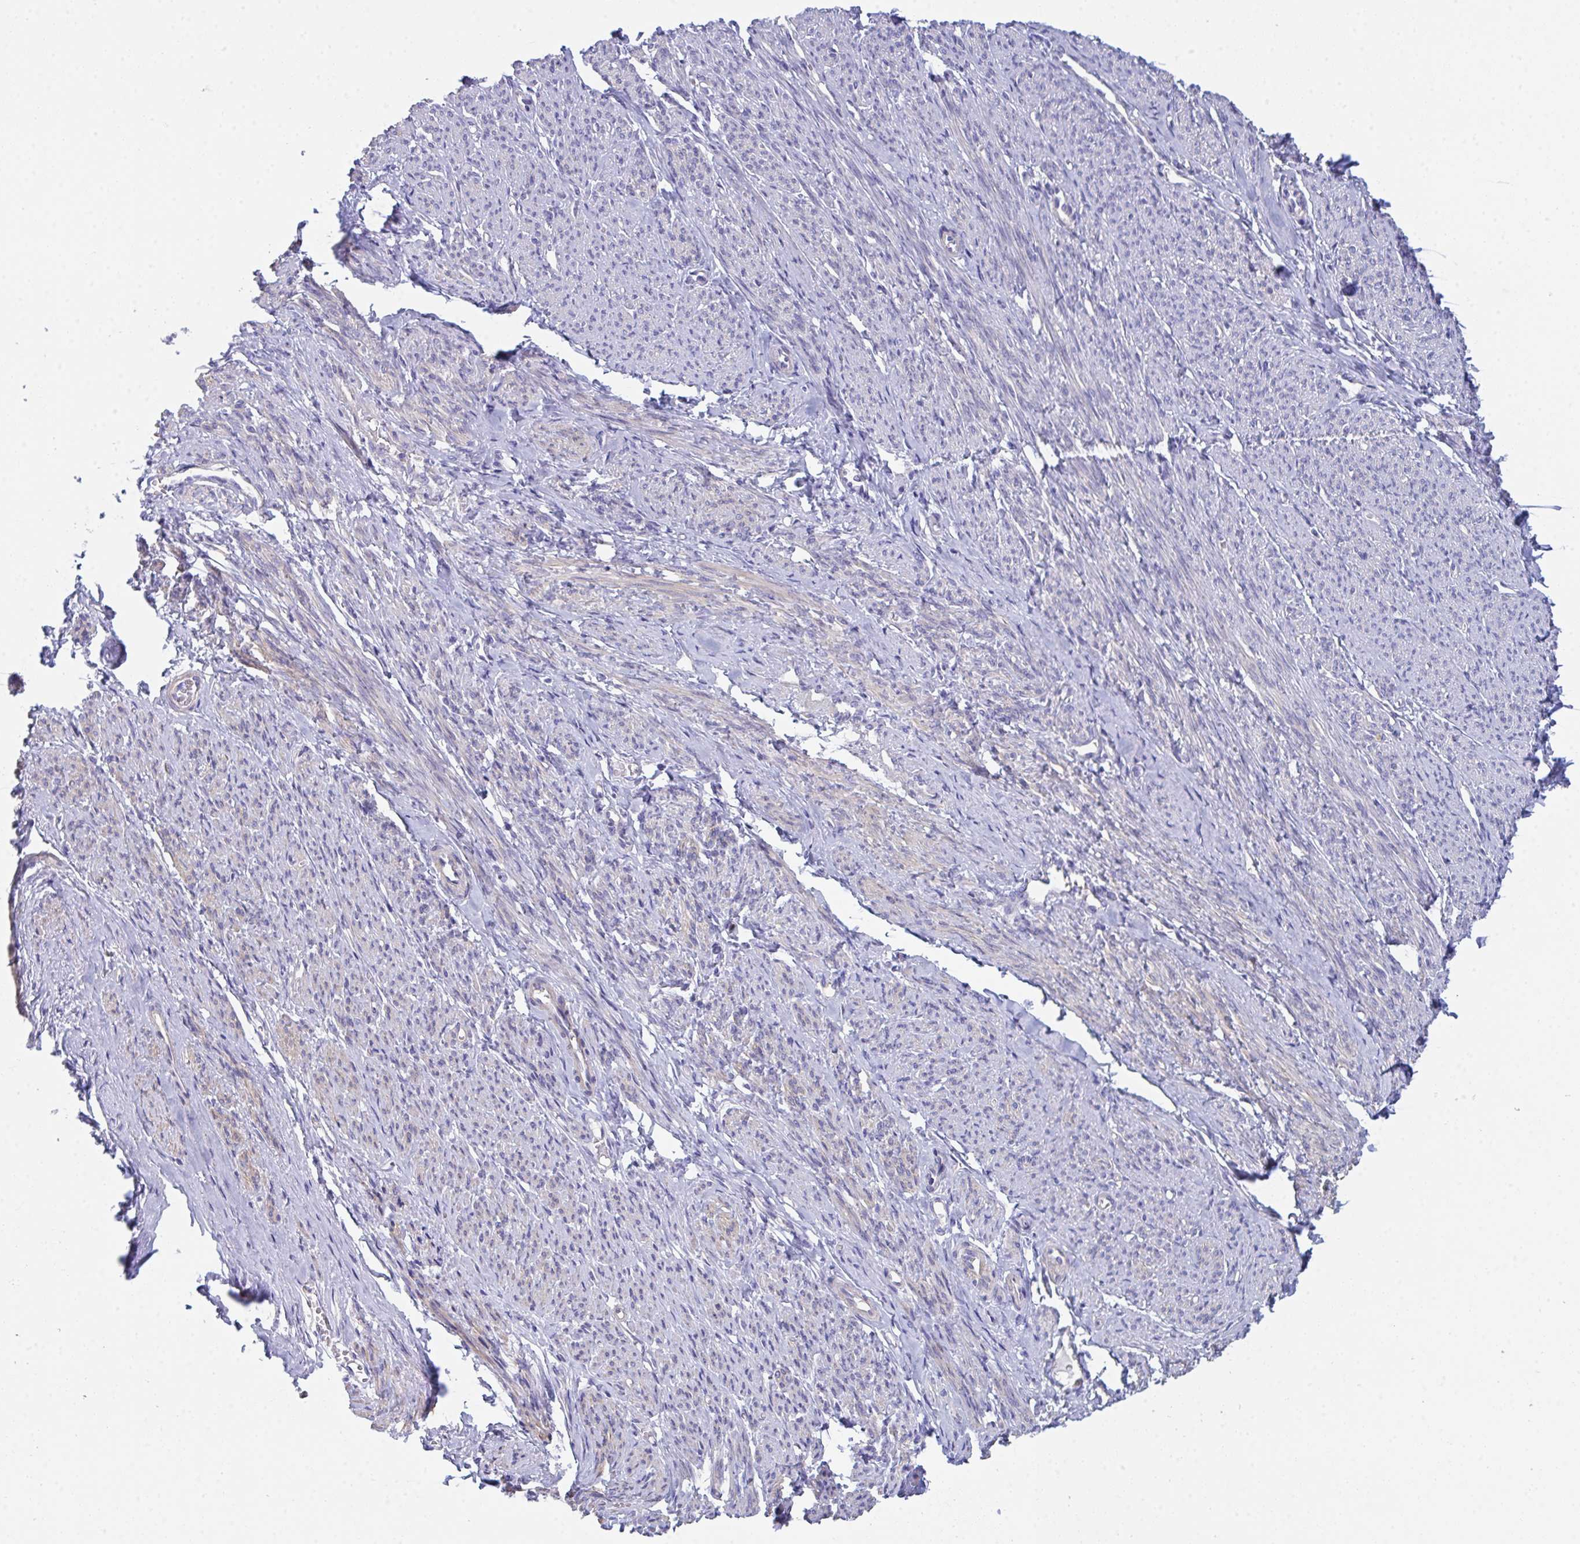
{"staining": {"intensity": "moderate", "quantity": "25%-75%", "location": "cytoplasmic/membranous"}, "tissue": "smooth muscle", "cell_type": "Smooth muscle cells", "image_type": "normal", "snomed": [{"axis": "morphology", "description": "Normal tissue, NOS"}, {"axis": "topography", "description": "Smooth muscle"}], "caption": "Moderate cytoplasmic/membranous expression is present in about 25%-75% of smooth muscle cells in unremarkable smooth muscle.", "gene": "CEP170B", "patient": {"sex": "female", "age": 65}}